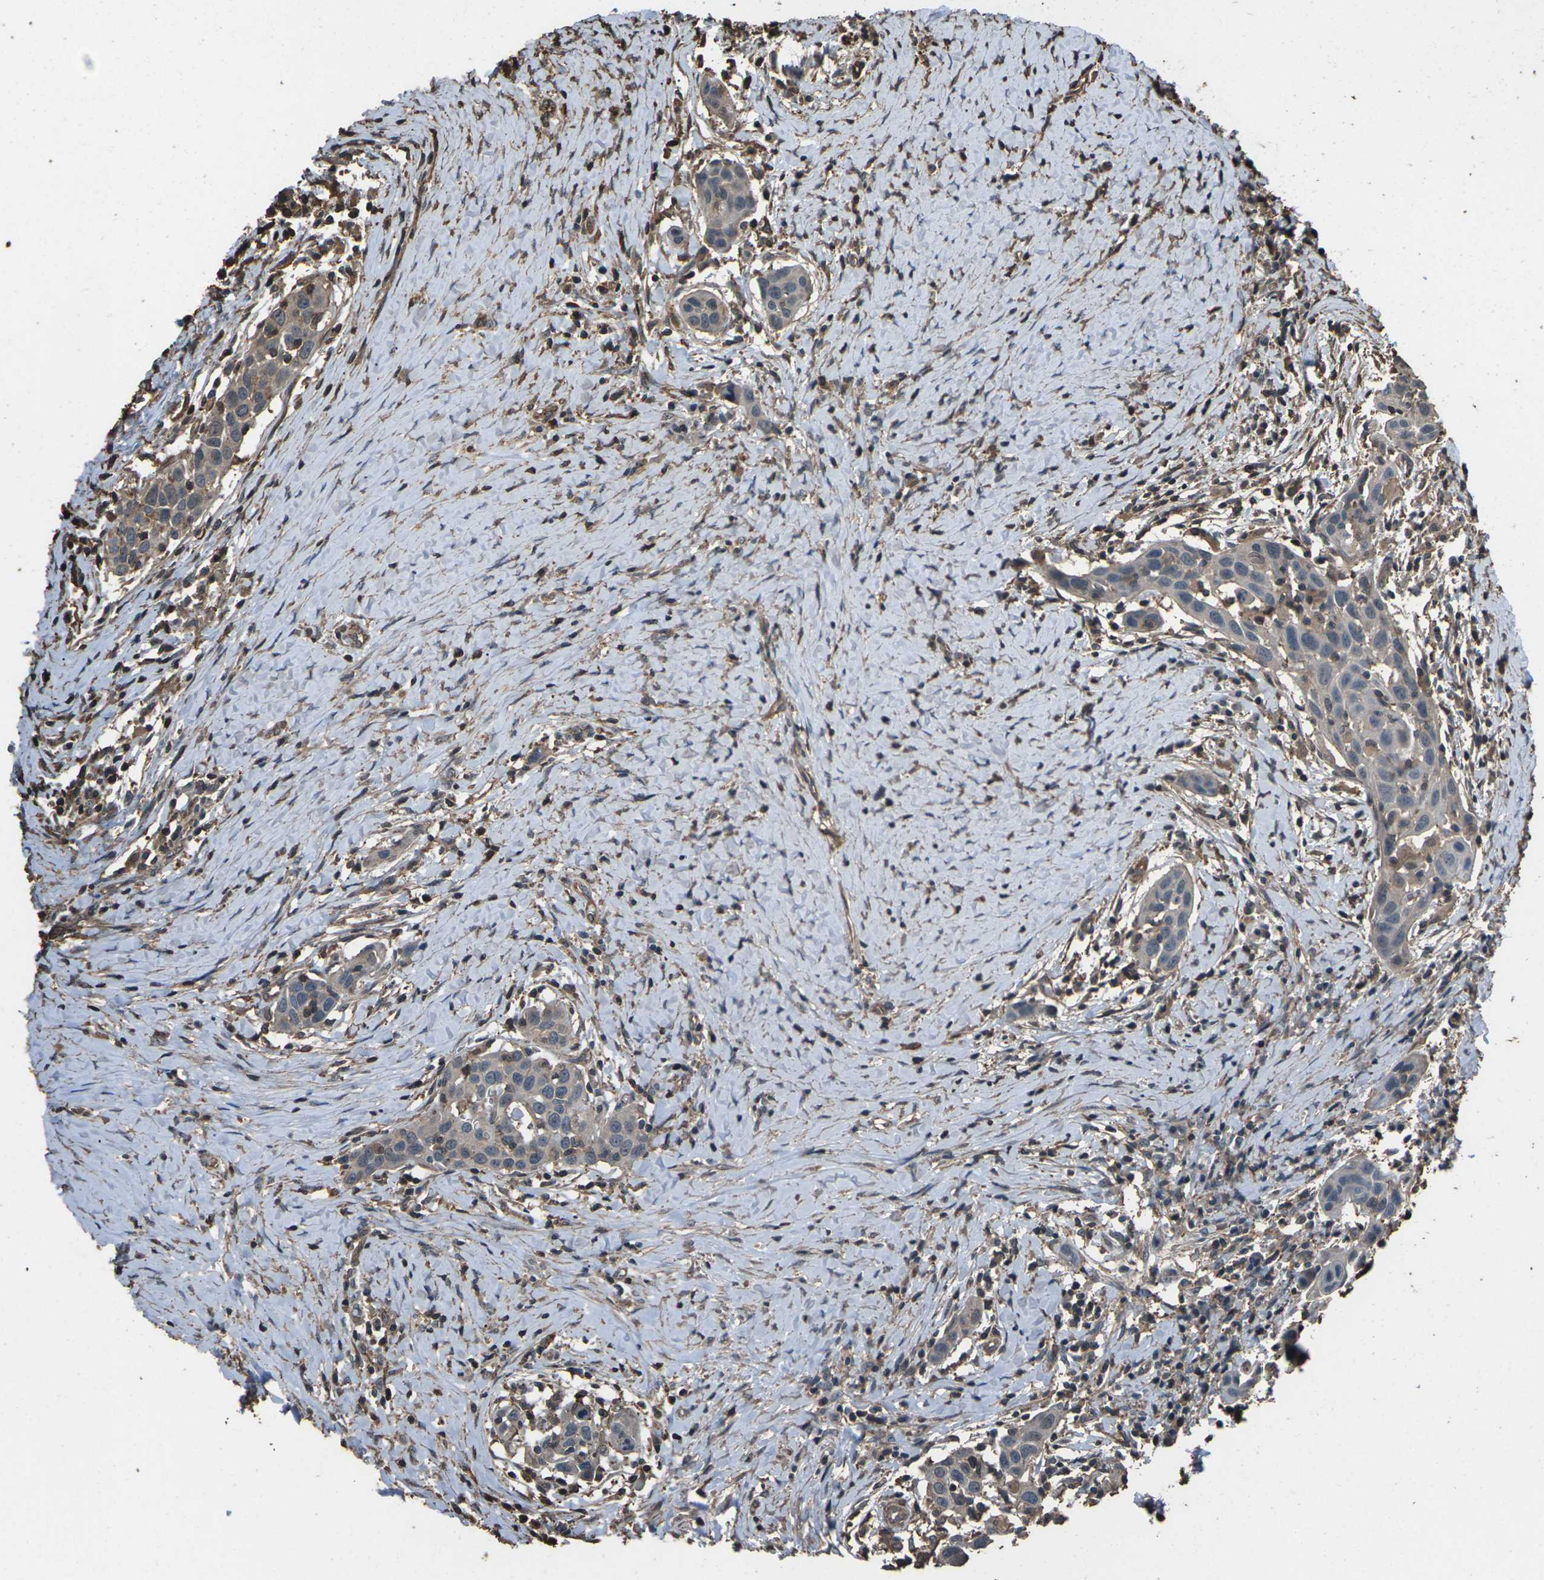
{"staining": {"intensity": "weak", "quantity": ">75%", "location": "cytoplasmic/membranous"}, "tissue": "head and neck cancer", "cell_type": "Tumor cells", "image_type": "cancer", "snomed": [{"axis": "morphology", "description": "Squamous cell carcinoma, NOS"}, {"axis": "topography", "description": "Oral tissue"}, {"axis": "topography", "description": "Head-Neck"}], "caption": "High-power microscopy captured an IHC histopathology image of head and neck squamous cell carcinoma, revealing weak cytoplasmic/membranous expression in about >75% of tumor cells. (DAB (3,3'-diaminobenzidine) IHC with brightfield microscopy, high magnification).", "gene": "DHPS", "patient": {"sex": "female", "age": 50}}